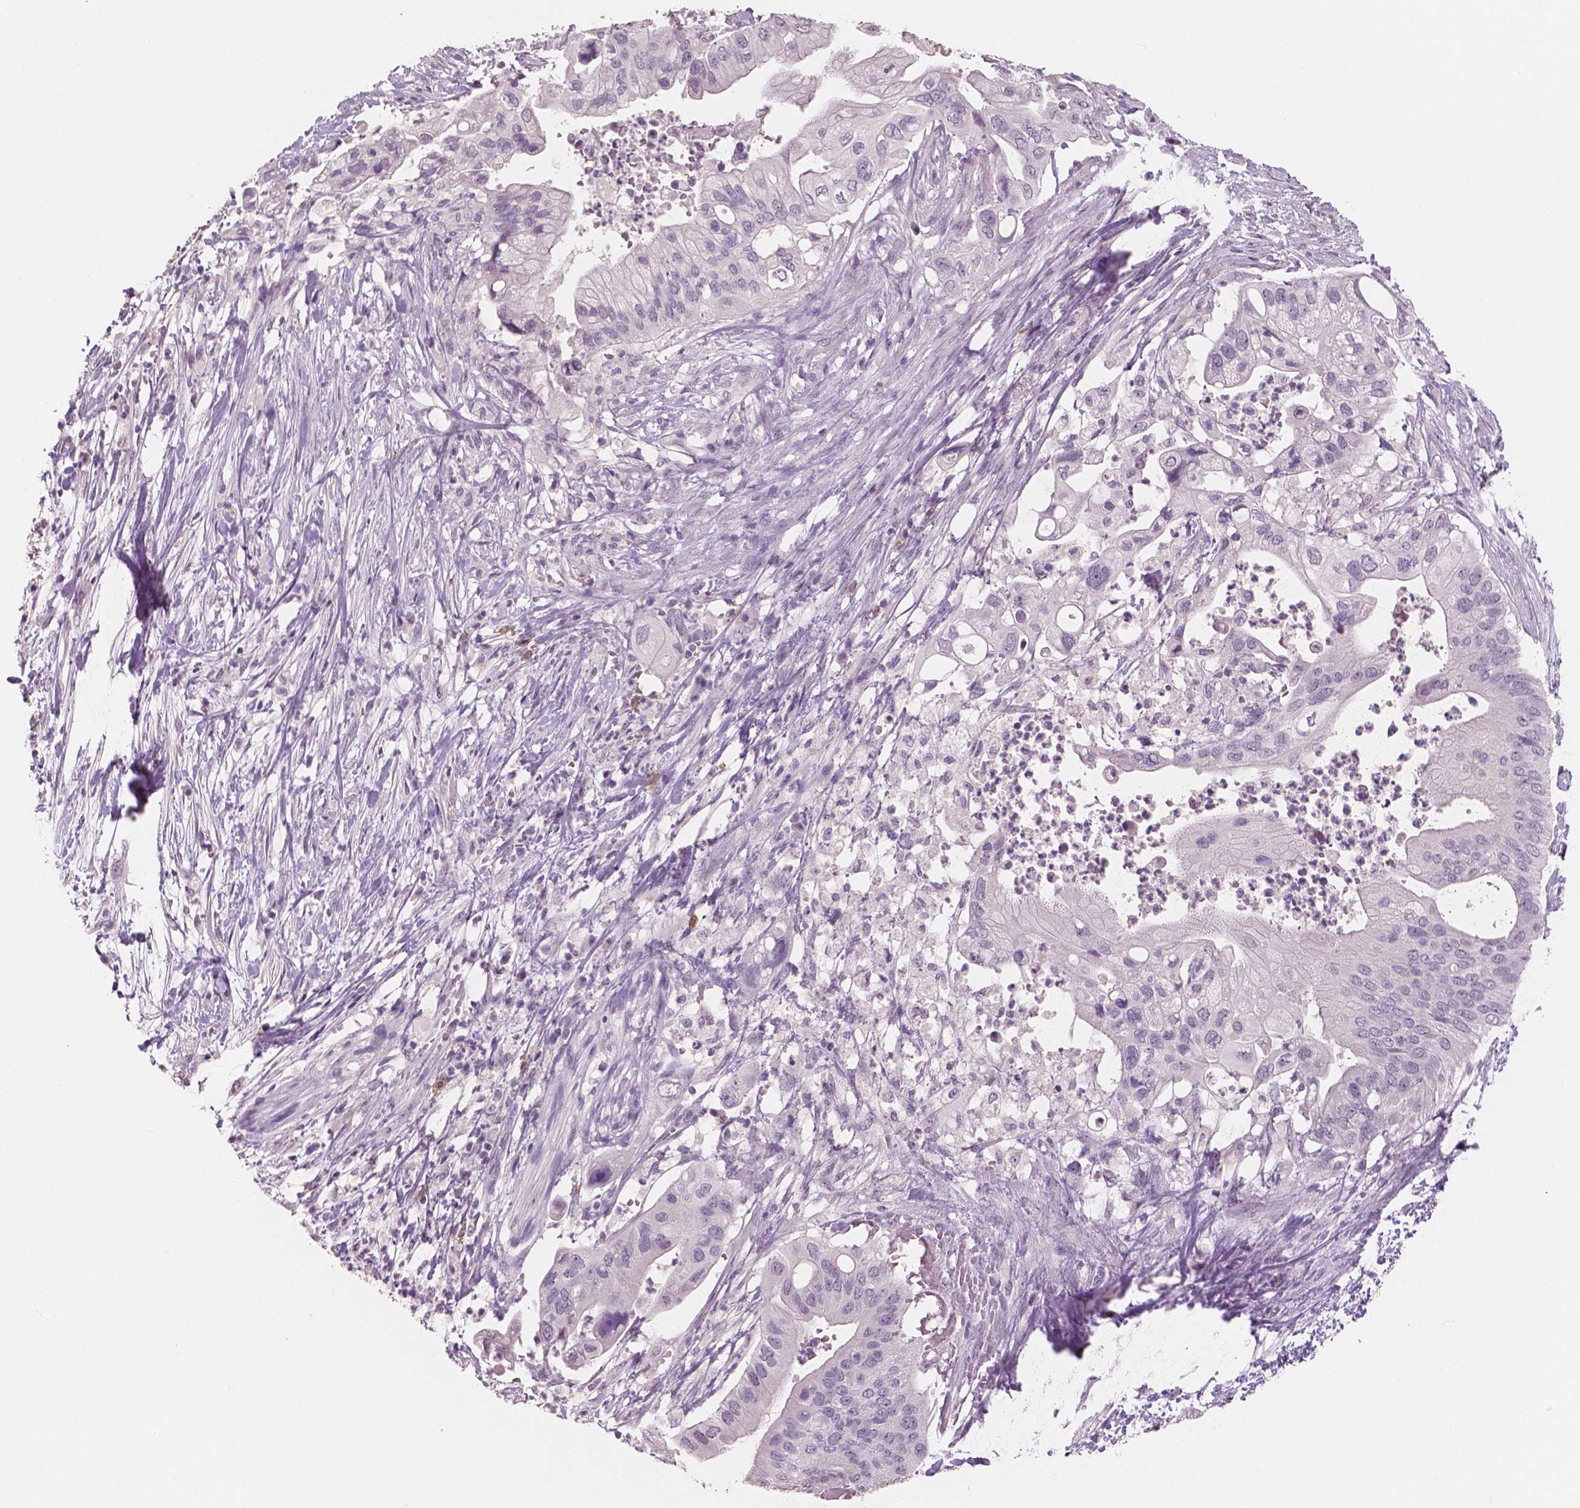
{"staining": {"intensity": "negative", "quantity": "none", "location": "none"}, "tissue": "pancreatic cancer", "cell_type": "Tumor cells", "image_type": "cancer", "snomed": [{"axis": "morphology", "description": "Adenocarcinoma, NOS"}, {"axis": "topography", "description": "Pancreas"}], "caption": "Pancreatic cancer was stained to show a protein in brown. There is no significant expression in tumor cells. (DAB immunohistochemistry with hematoxylin counter stain).", "gene": "KIT", "patient": {"sex": "female", "age": 72}}